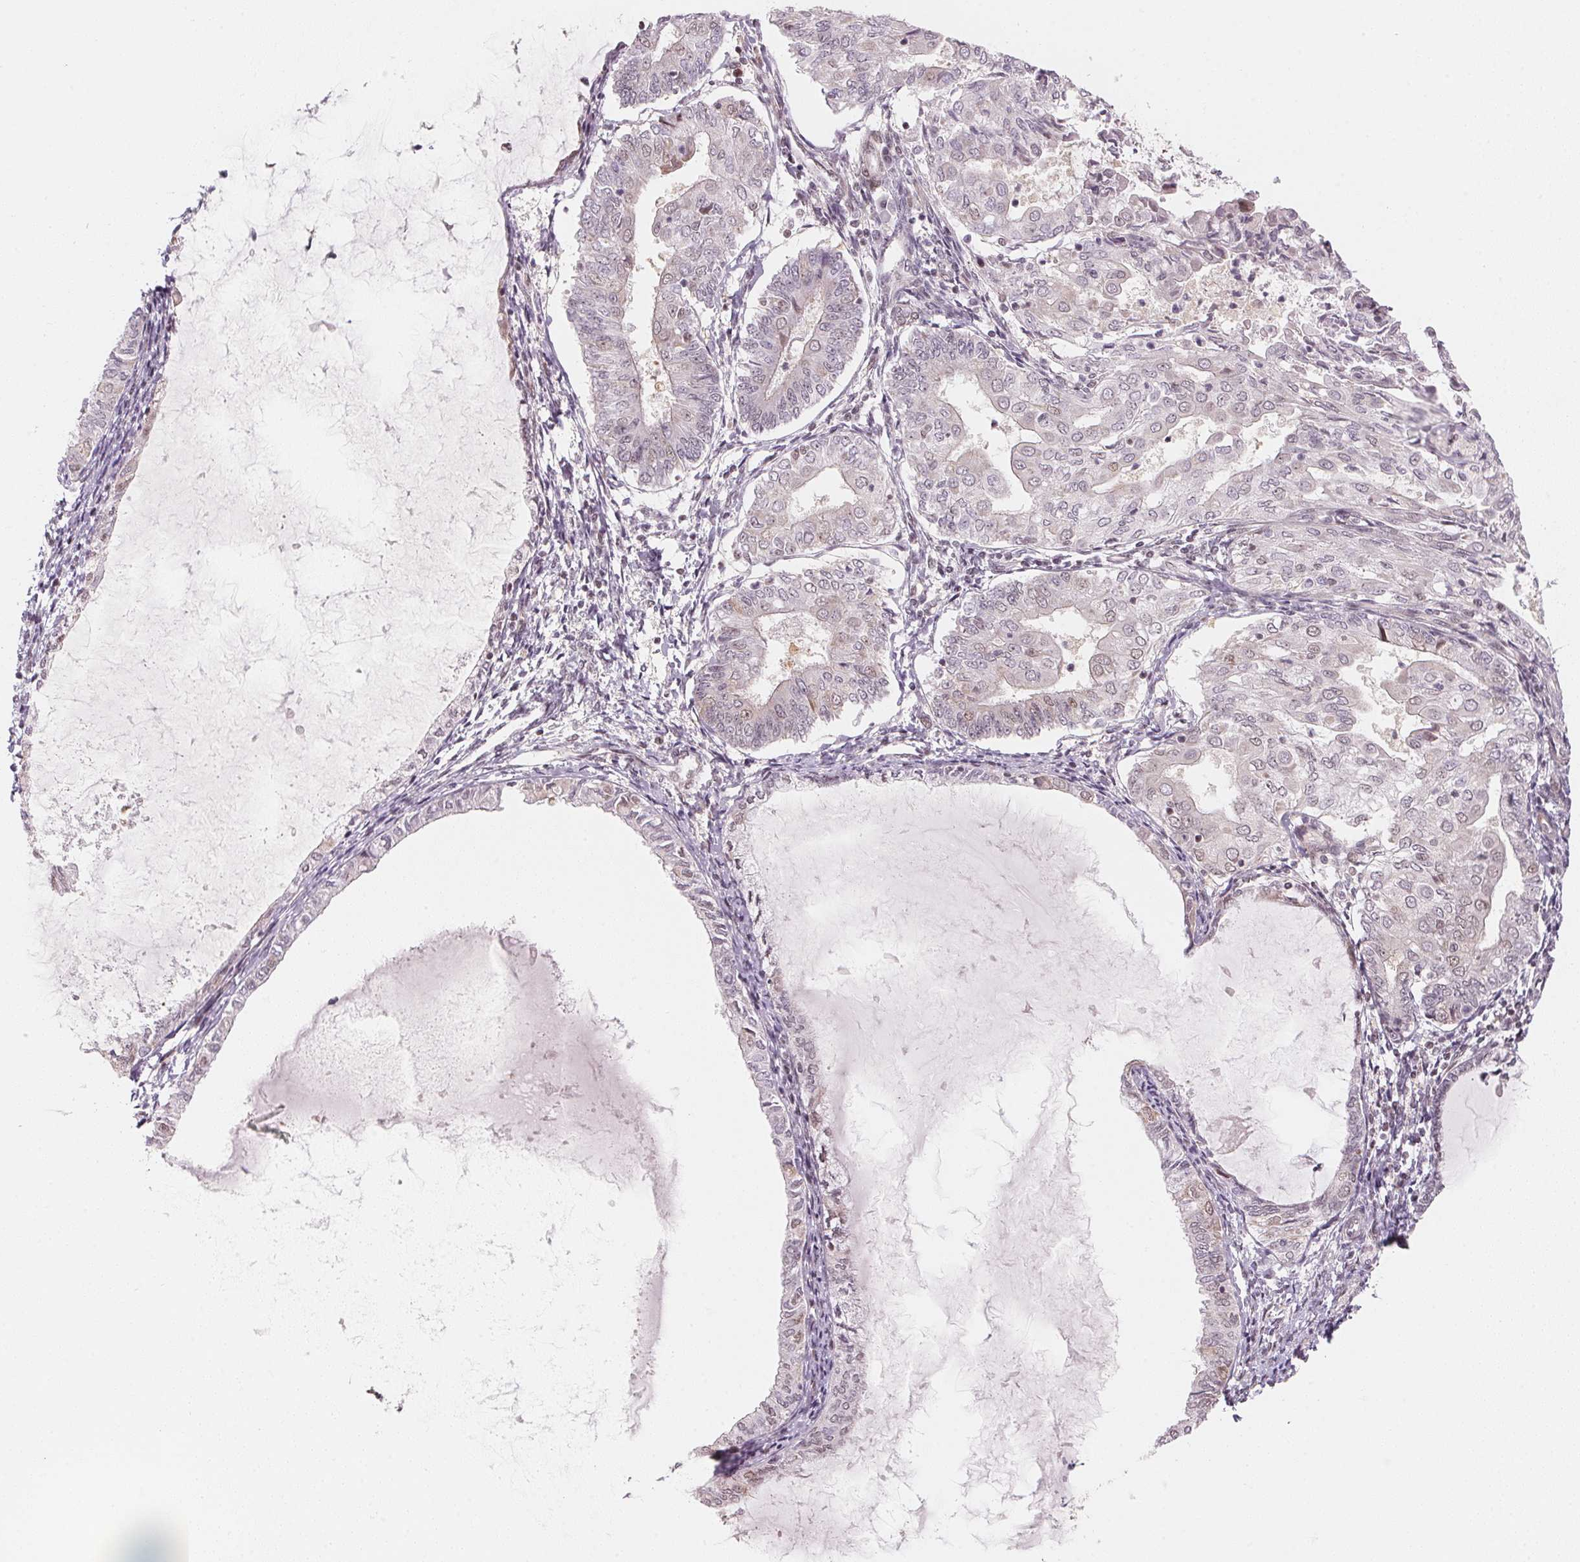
{"staining": {"intensity": "negative", "quantity": "none", "location": "none"}, "tissue": "endometrial cancer", "cell_type": "Tumor cells", "image_type": "cancer", "snomed": [{"axis": "morphology", "description": "Adenocarcinoma, NOS"}, {"axis": "topography", "description": "Endometrium"}], "caption": "There is no significant staining in tumor cells of adenocarcinoma (endometrial).", "gene": "KAT6A", "patient": {"sex": "female", "age": 68}}